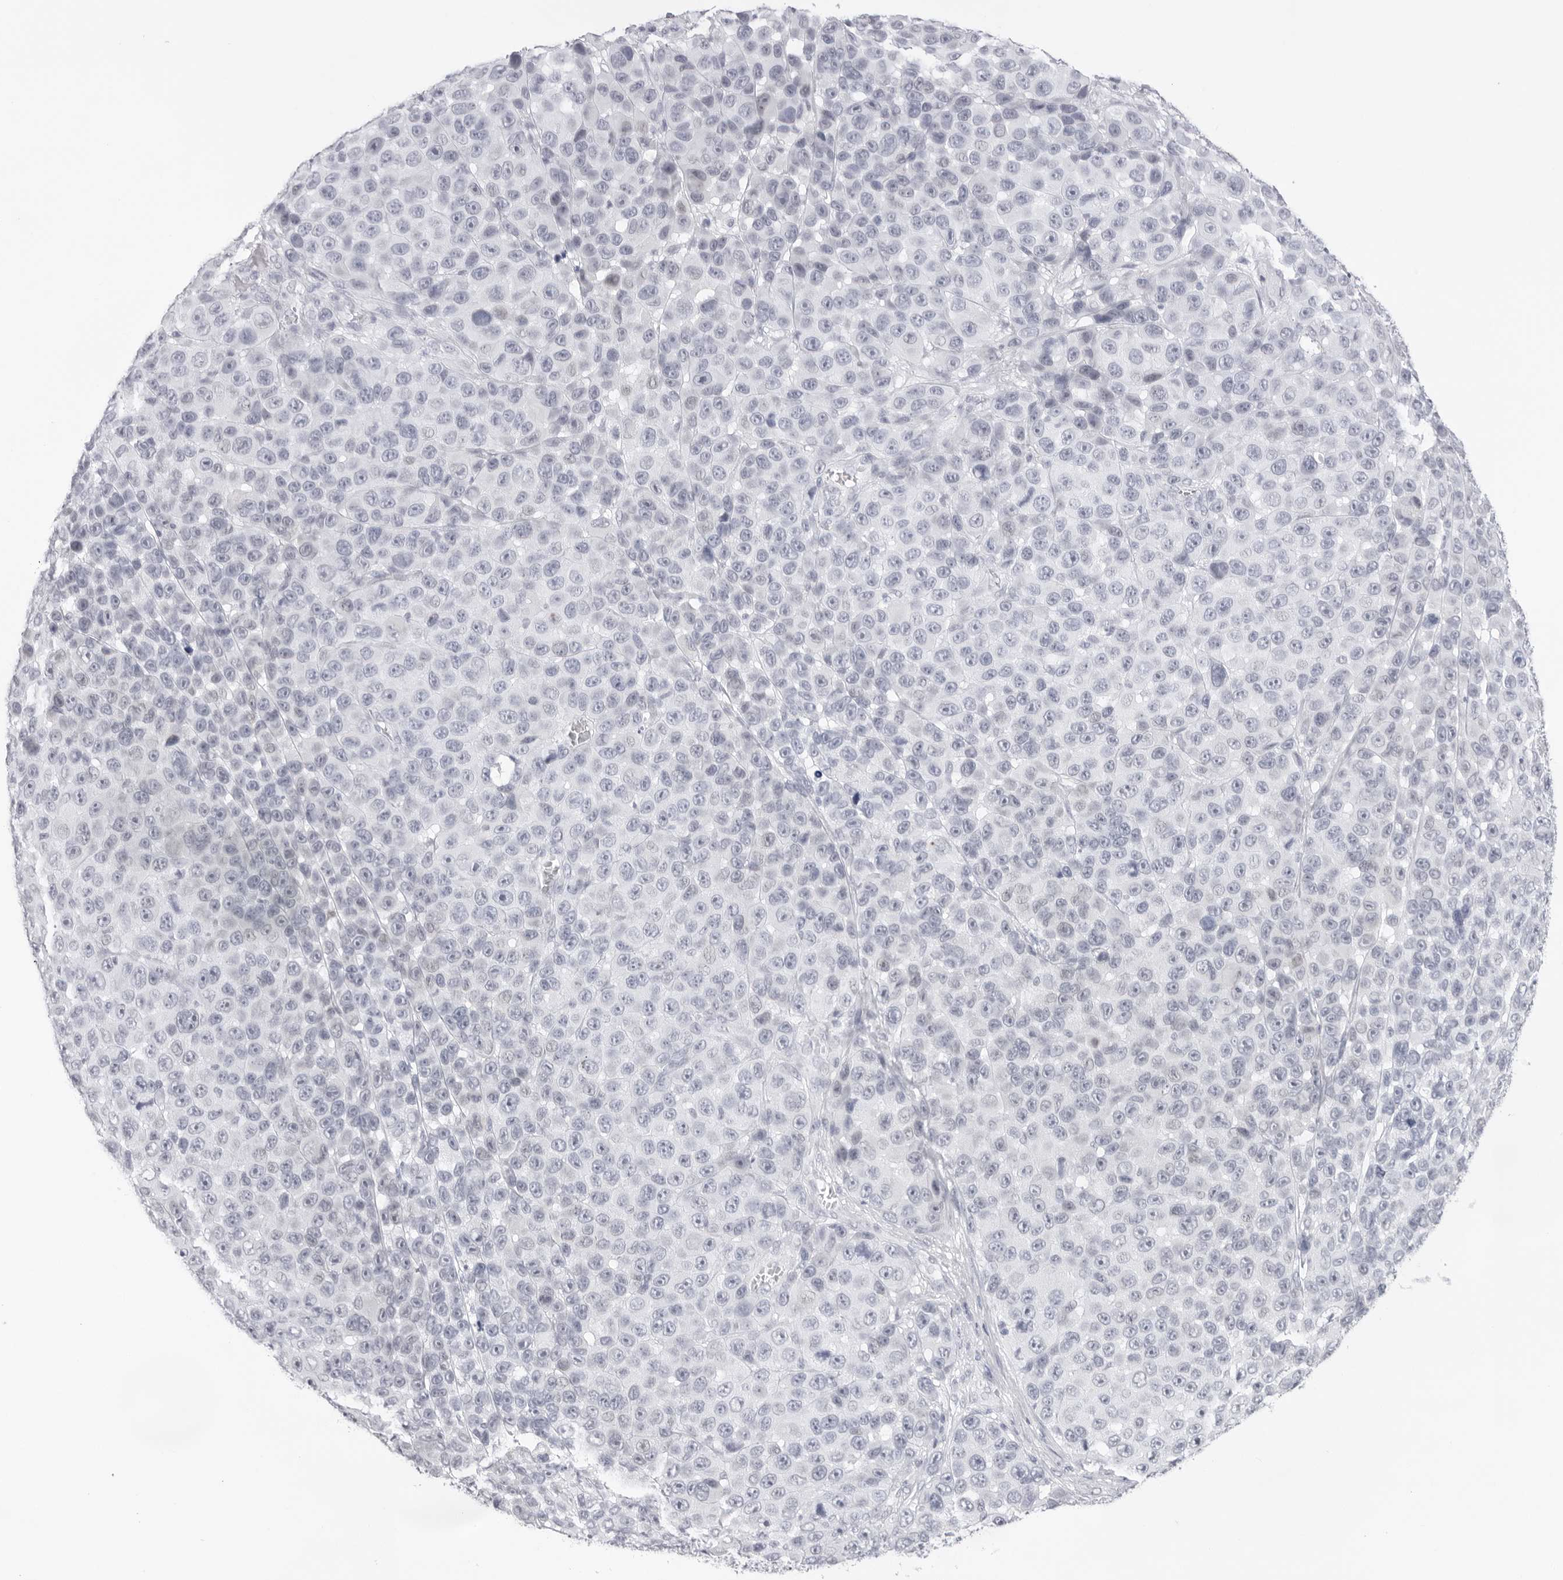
{"staining": {"intensity": "negative", "quantity": "none", "location": "none"}, "tissue": "melanoma", "cell_type": "Tumor cells", "image_type": "cancer", "snomed": [{"axis": "morphology", "description": "Malignant melanoma, NOS"}, {"axis": "topography", "description": "Skin"}], "caption": "Immunohistochemical staining of human malignant melanoma displays no significant positivity in tumor cells. (DAB immunohistochemistry (IHC), high magnification).", "gene": "KLK12", "patient": {"sex": "male", "age": 53}}